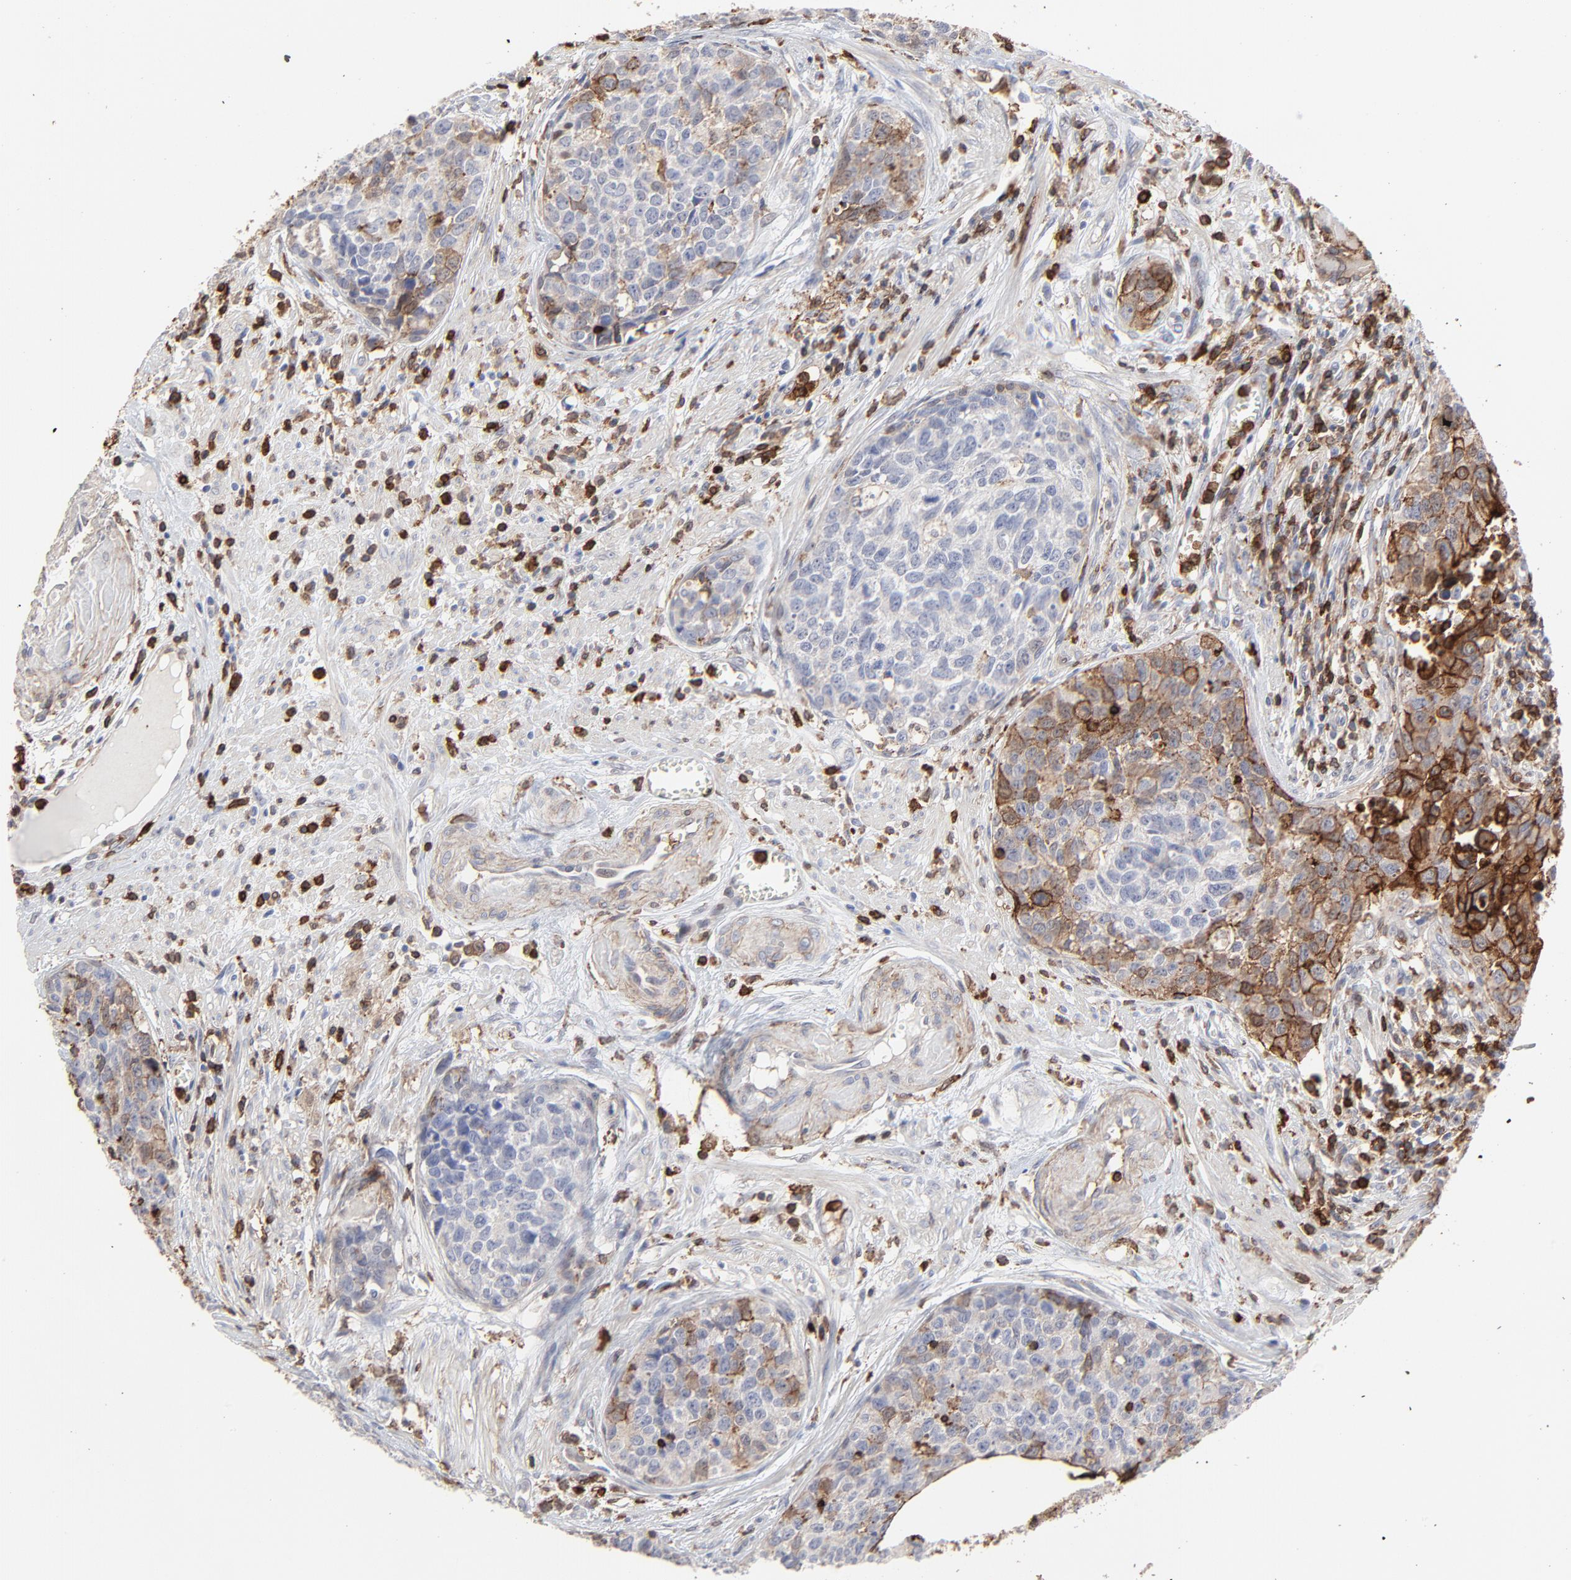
{"staining": {"intensity": "strong", "quantity": "25%-75%", "location": "cytoplasmic/membranous"}, "tissue": "urothelial cancer", "cell_type": "Tumor cells", "image_type": "cancer", "snomed": [{"axis": "morphology", "description": "Urothelial carcinoma, High grade"}, {"axis": "topography", "description": "Urinary bladder"}], "caption": "A high-resolution image shows immunohistochemistry staining of urothelial carcinoma (high-grade), which exhibits strong cytoplasmic/membranous staining in approximately 25%-75% of tumor cells.", "gene": "SLC6A14", "patient": {"sex": "male", "age": 81}}